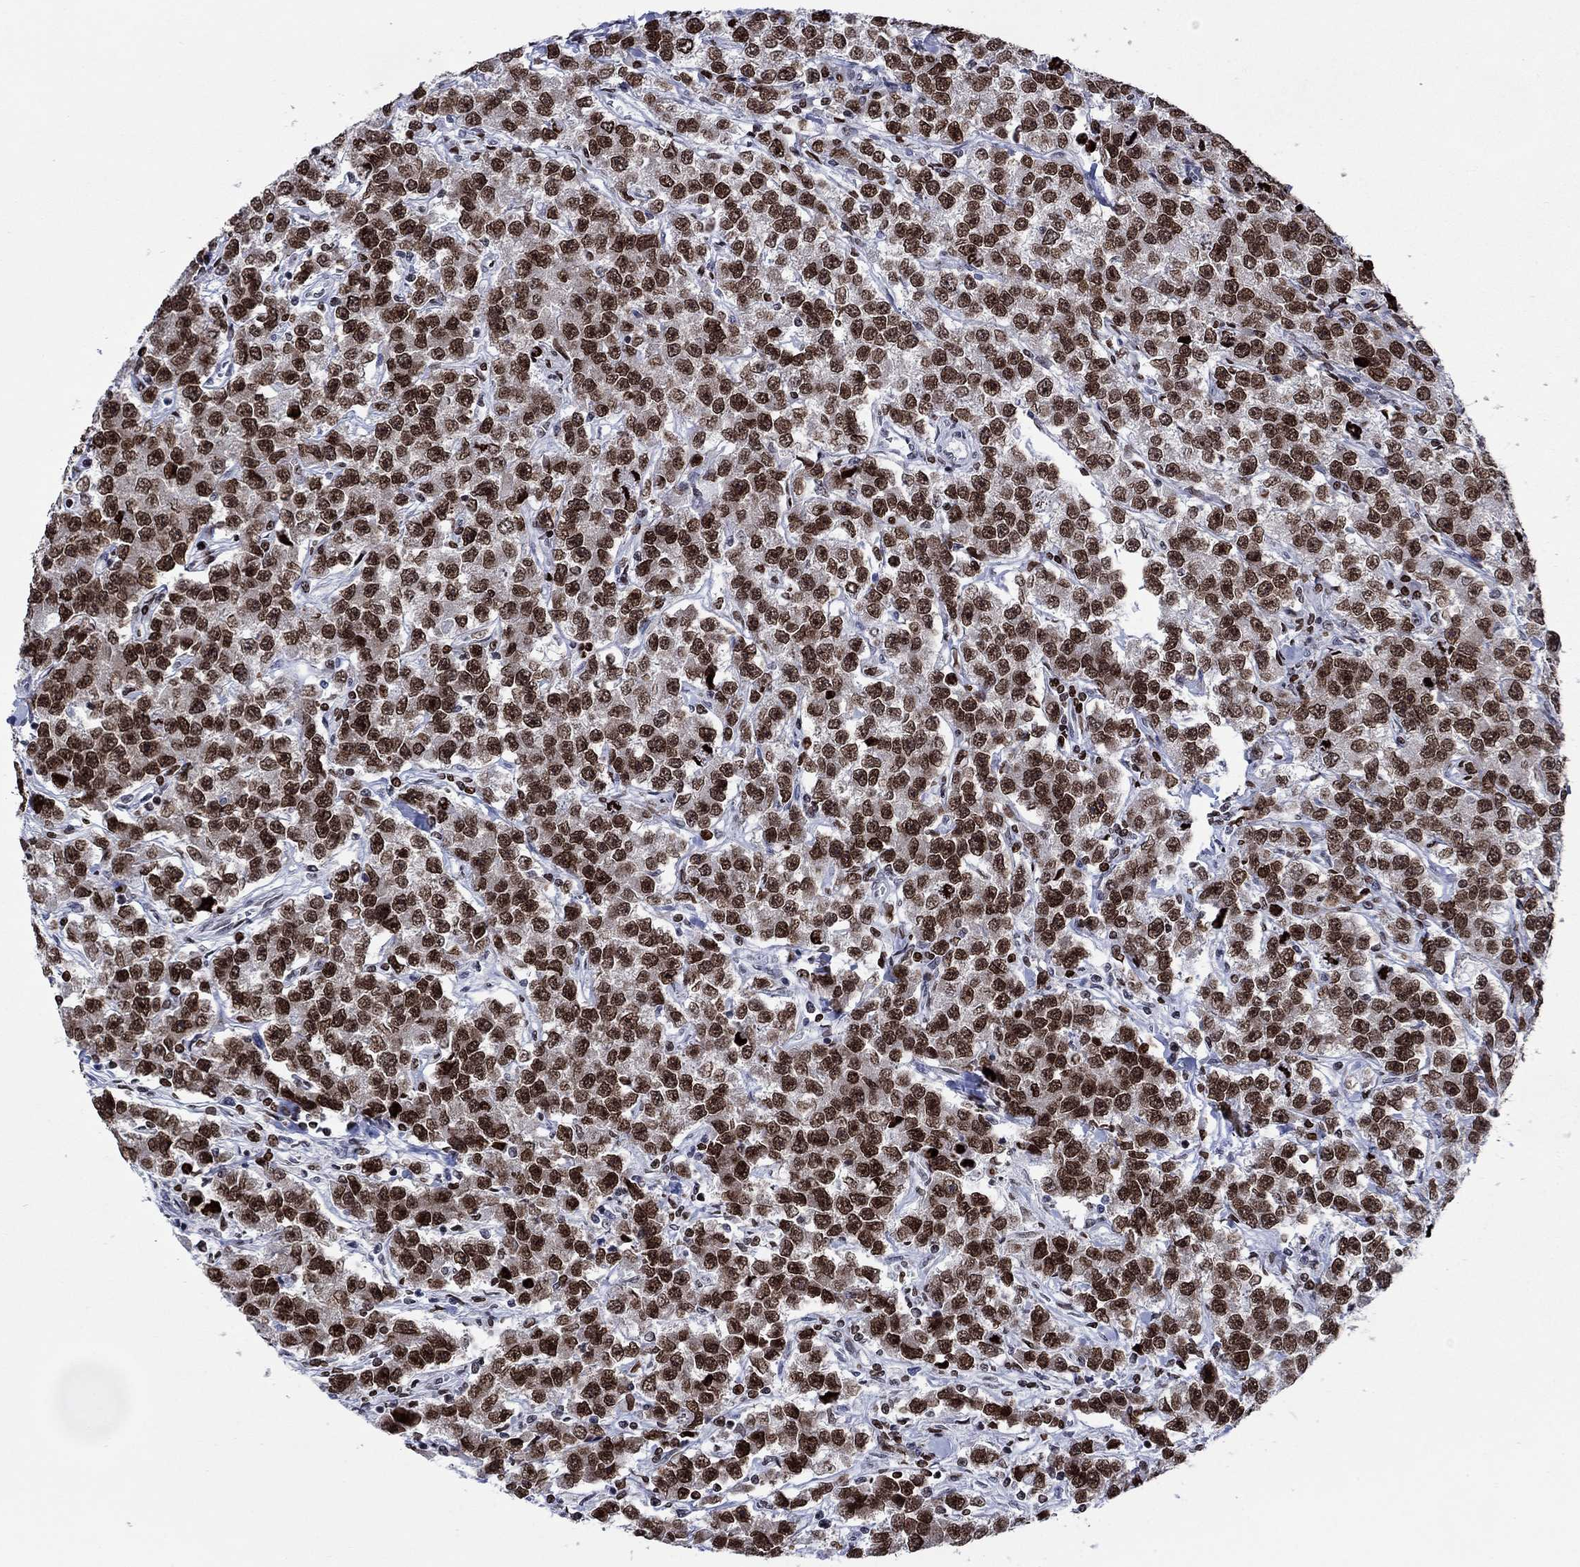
{"staining": {"intensity": "strong", "quantity": "25%-75%", "location": "nuclear"}, "tissue": "testis cancer", "cell_type": "Tumor cells", "image_type": "cancer", "snomed": [{"axis": "morphology", "description": "Seminoma, NOS"}, {"axis": "topography", "description": "Testis"}], "caption": "Testis seminoma stained with DAB (3,3'-diaminobenzidine) immunohistochemistry exhibits high levels of strong nuclear staining in approximately 25%-75% of tumor cells. (Brightfield microscopy of DAB IHC at high magnification).", "gene": "HMGA1", "patient": {"sex": "male", "age": 59}}